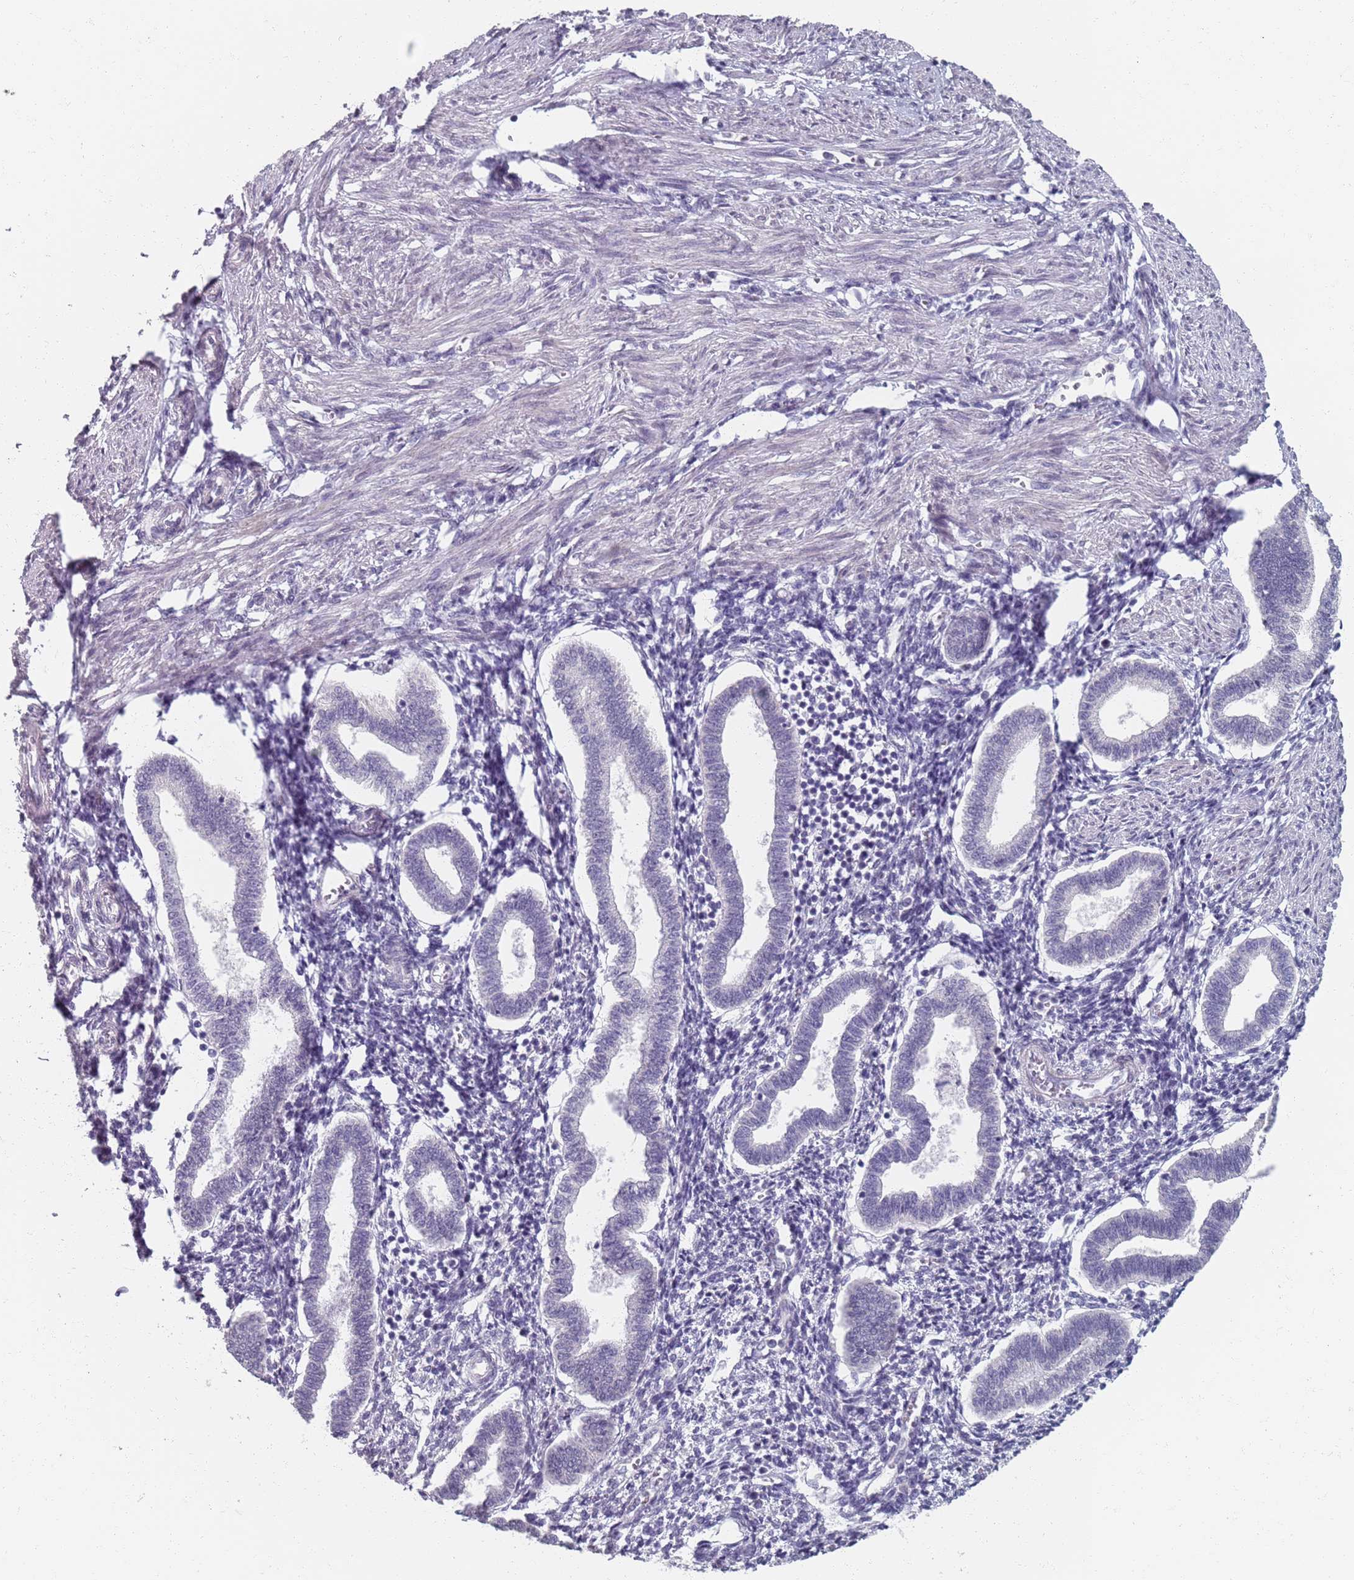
{"staining": {"intensity": "weak", "quantity": "<25%", "location": "nuclear"}, "tissue": "endometrium", "cell_type": "Cells in endometrial stroma", "image_type": "normal", "snomed": [{"axis": "morphology", "description": "Normal tissue, NOS"}, {"axis": "topography", "description": "Endometrium"}], "caption": "This is an immunohistochemistry image of benign endometrium. There is no expression in cells in endometrial stroma.", "gene": "SAMD1", "patient": {"sex": "female", "age": 24}}